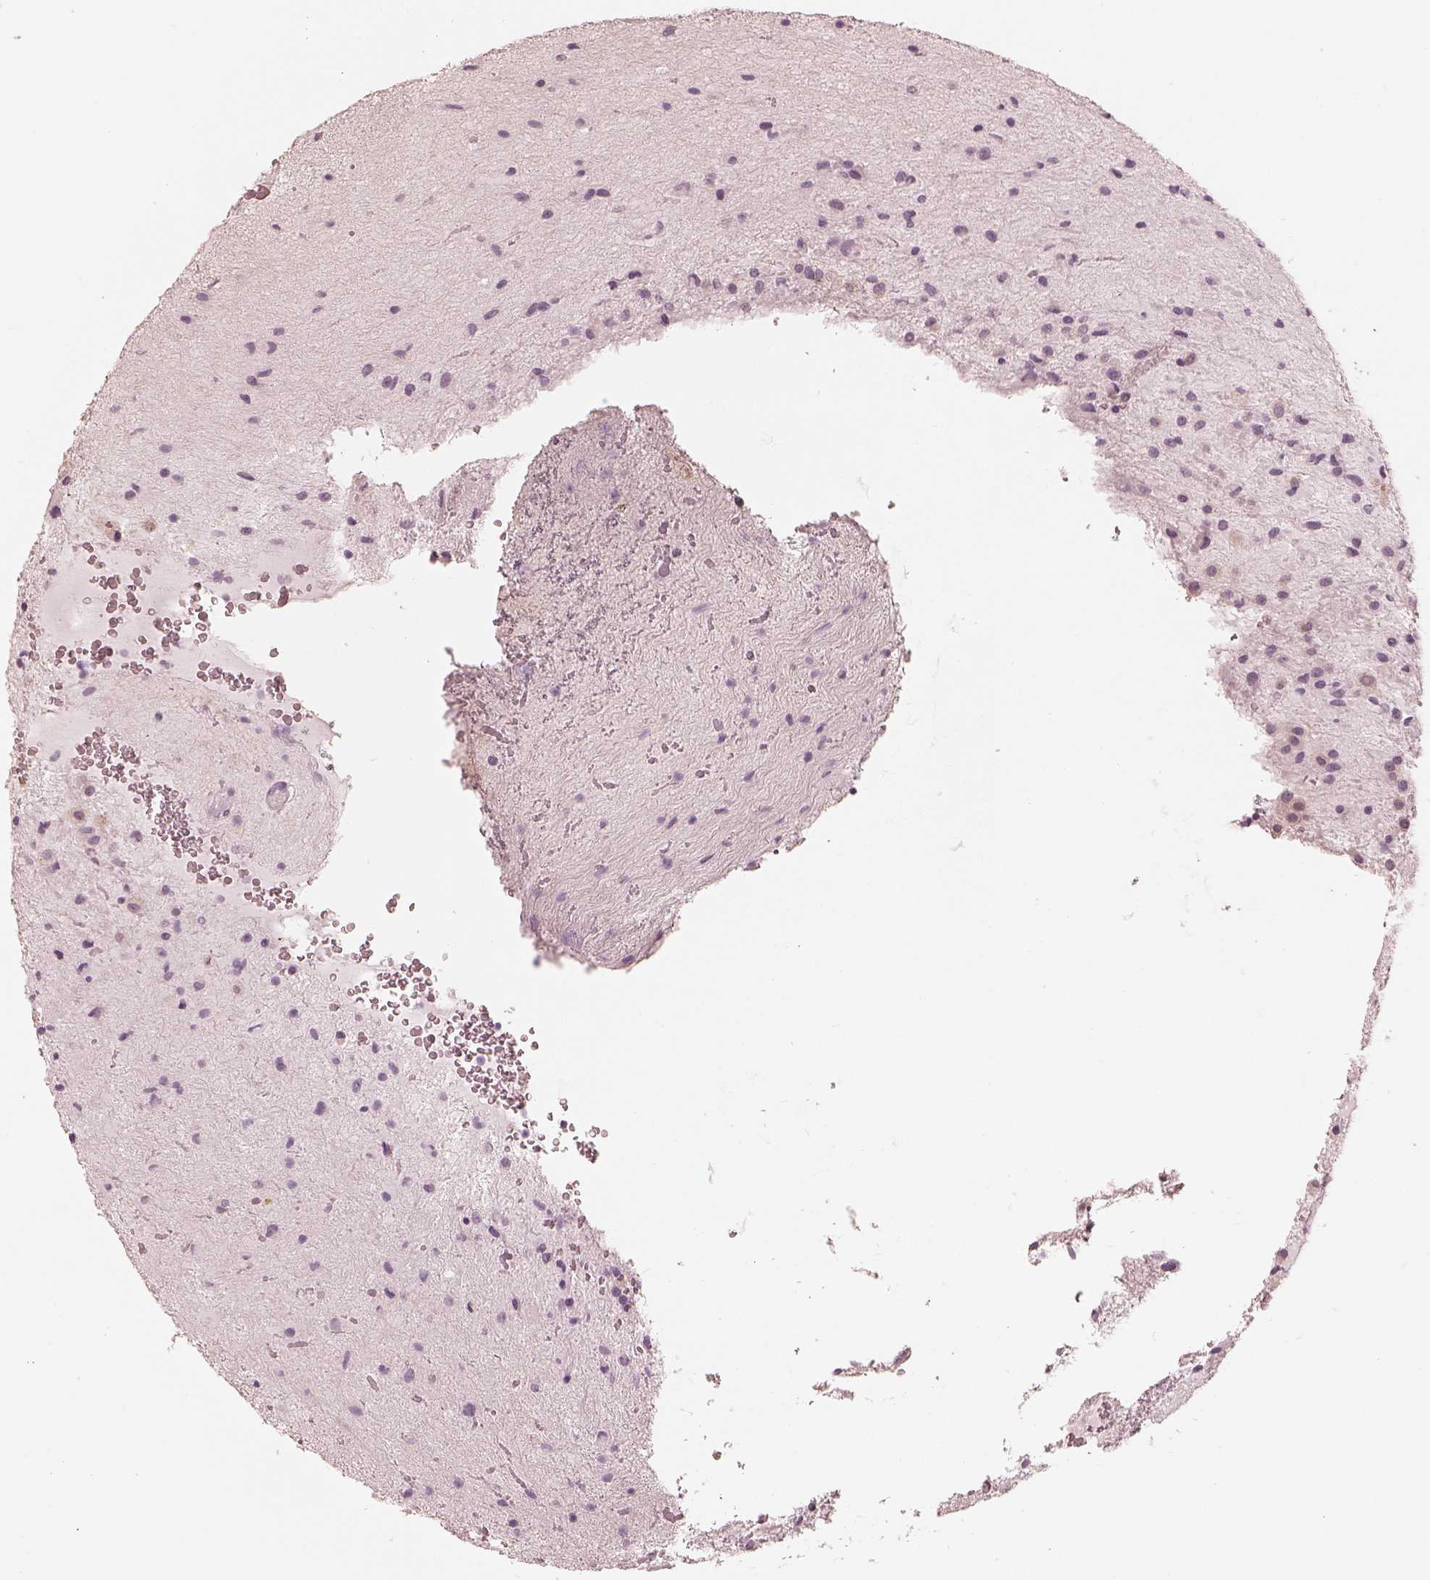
{"staining": {"intensity": "negative", "quantity": "none", "location": "none"}, "tissue": "glioma", "cell_type": "Tumor cells", "image_type": "cancer", "snomed": [{"axis": "morphology", "description": "Glioma, malignant, Low grade"}, {"axis": "topography", "description": "Cerebellum"}], "caption": "Immunohistochemistry (IHC) of human glioma shows no positivity in tumor cells.", "gene": "CALR3", "patient": {"sex": "female", "age": 14}}